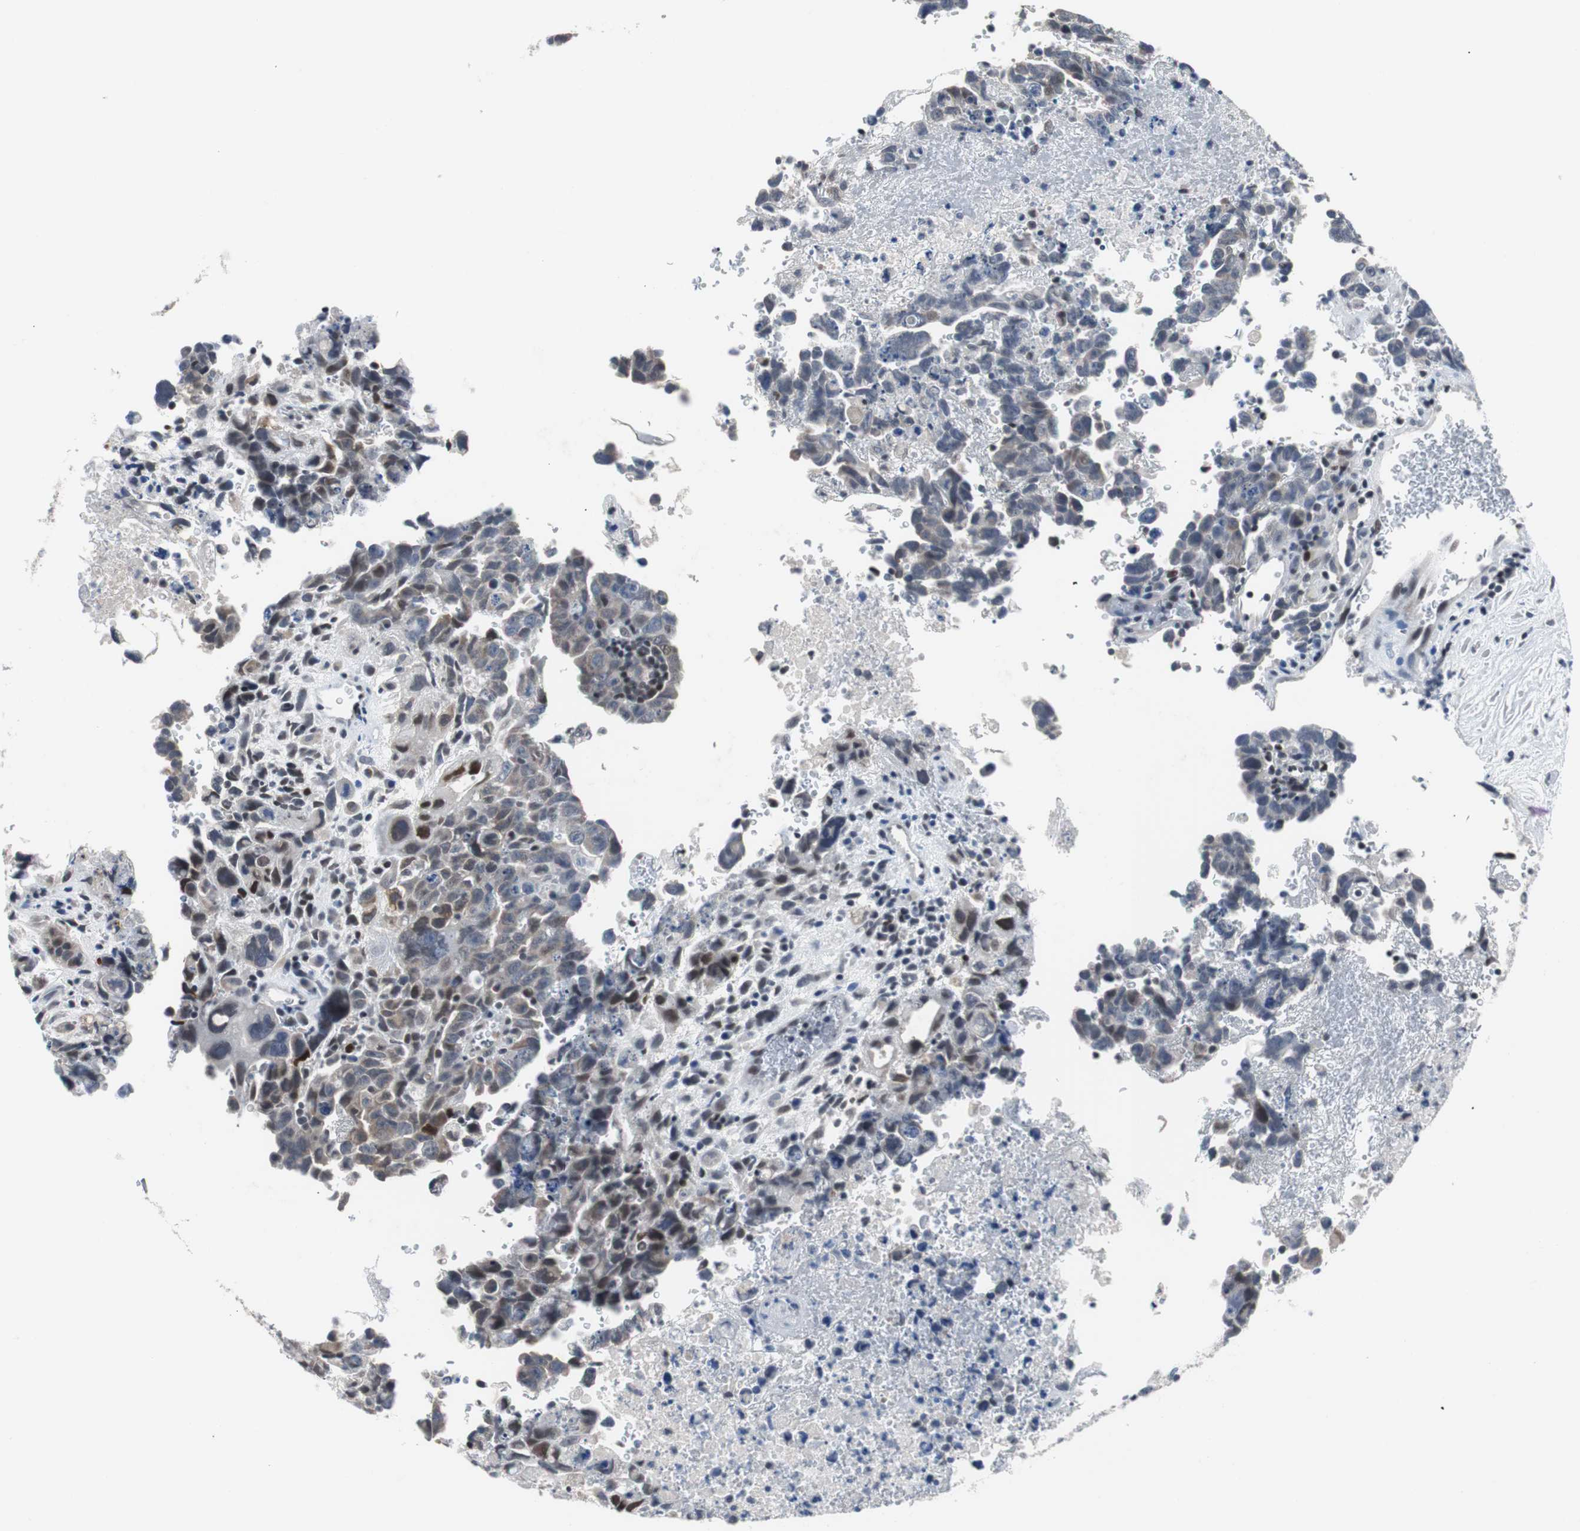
{"staining": {"intensity": "weak", "quantity": "<25%", "location": "cytoplasmic/membranous"}, "tissue": "testis cancer", "cell_type": "Tumor cells", "image_type": "cancer", "snomed": [{"axis": "morphology", "description": "Carcinoma, Embryonal, NOS"}, {"axis": "topography", "description": "Testis"}], "caption": "Immunohistochemical staining of embryonal carcinoma (testis) shows no significant positivity in tumor cells.", "gene": "TP63", "patient": {"sex": "male", "age": 28}}